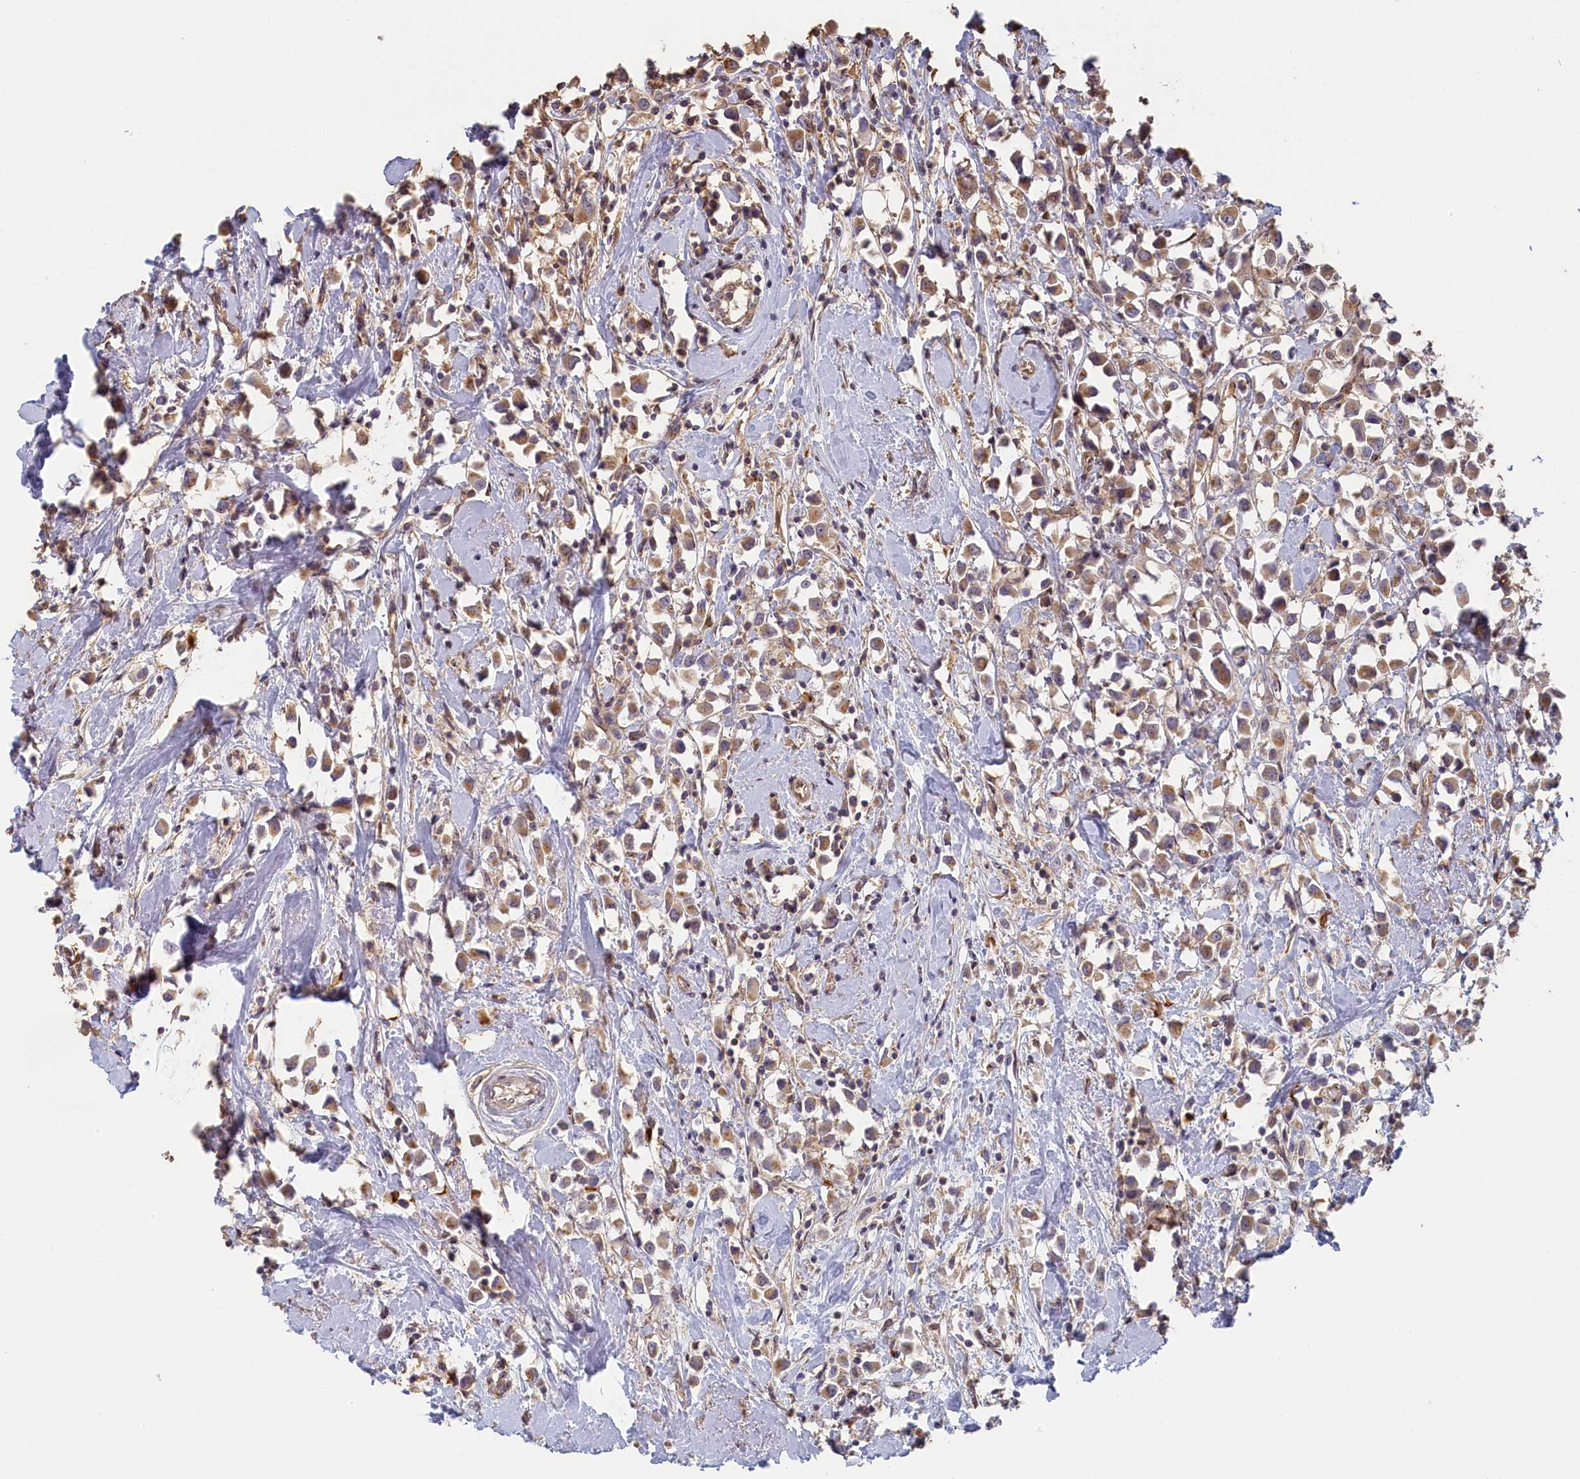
{"staining": {"intensity": "weak", "quantity": ">75%", "location": "cytoplasmic/membranous"}, "tissue": "breast cancer", "cell_type": "Tumor cells", "image_type": "cancer", "snomed": [{"axis": "morphology", "description": "Duct carcinoma"}, {"axis": "topography", "description": "Breast"}], "caption": "This photomicrograph demonstrates breast cancer stained with immunohistochemistry (IHC) to label a protein in brown. The cytoplasmic/membranous of tumor cells show weak positivity for the protein. Nuclei are counter-stained blue.", "gene": "STX16", "patient": {"sex": "female", "age": 61}}